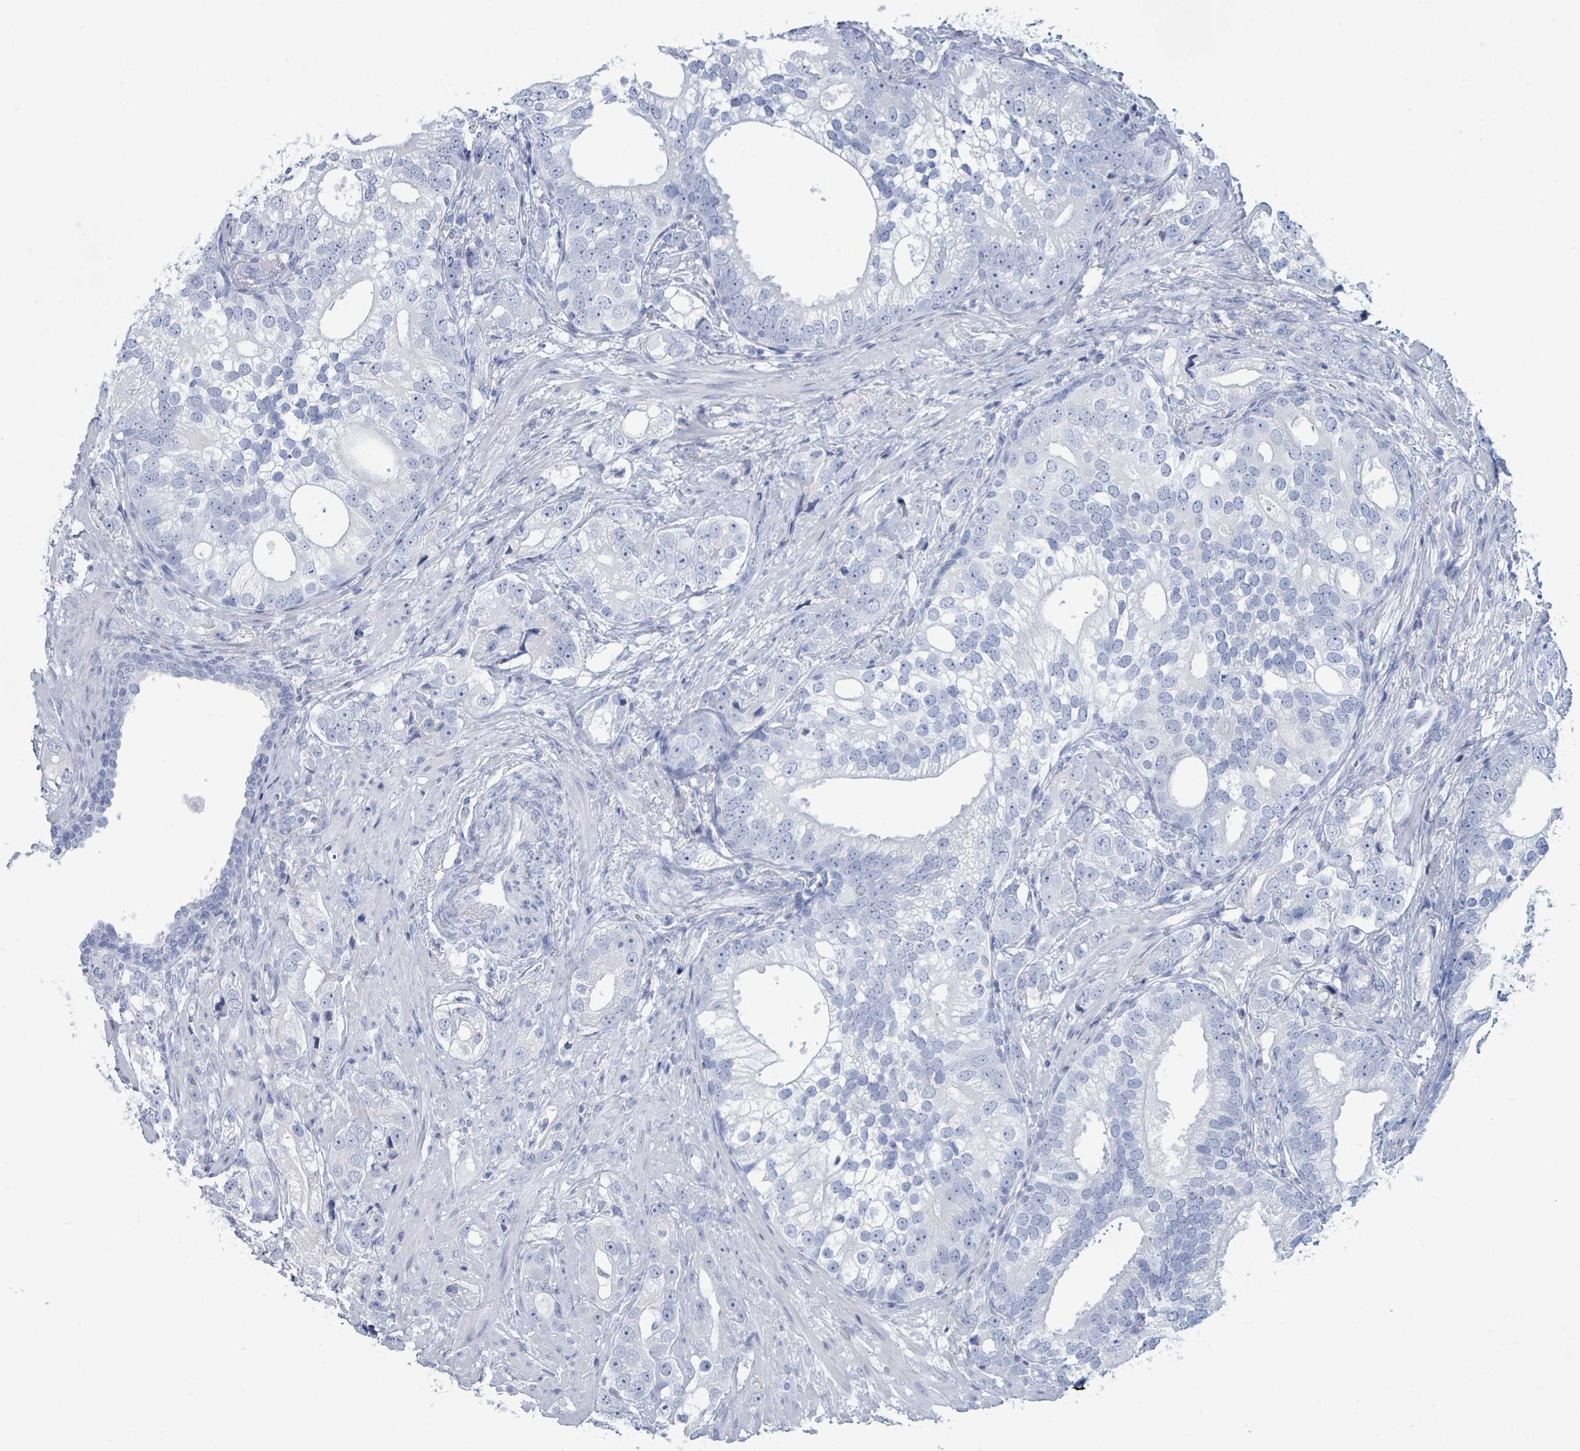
{"staining": {"intensity": "negative", "quantity": "none", "location": "none"}, "tissue": "prostate cancer", "cell_type": "Tumor cells", "image_type": "cancer", "snomed": [{"axis": "morphology", "description": "Adenocarcinoma, High grade"}, {"axis": "topography", "description": "Prostate"}], "caption": "An immunohistochemistry image of prostate cancer (high-grade adenocarcinoma) is shown. There is no staining in tumor cells of prostate cancer (high-grade adenocarcinoma).", "gene": "PGA3", "patient": {"sex": "male", "age": 75}}